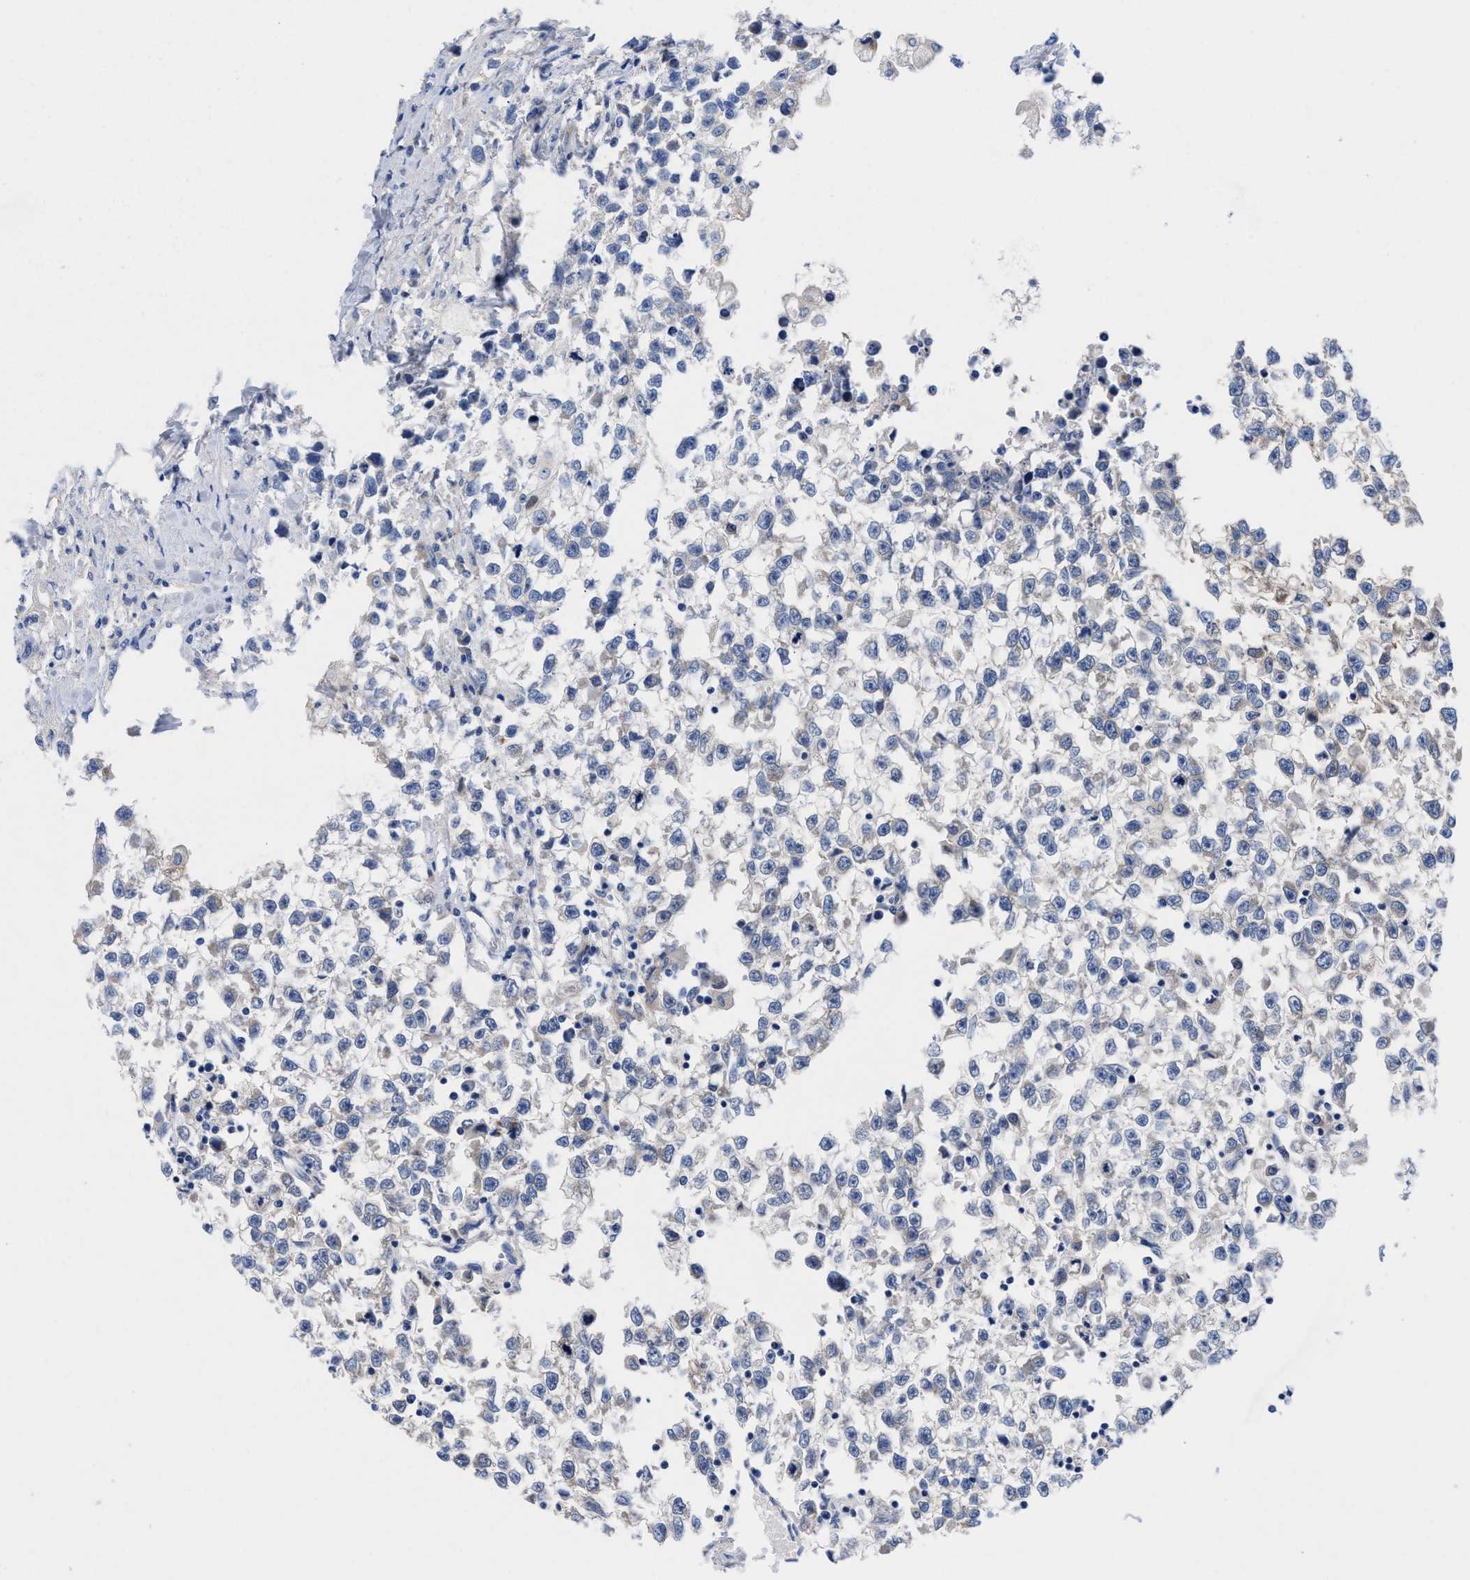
{"staining": {"intensity": "weak", "quantity": "<25%", "location": "cytoplasmic/membranous"}, "tissue": "testis cancer", "cell_type": "Tumor cells", "image_type": "cancer", "snomed": [{"axis": "morphology", "description": "Seminoma, NOS"}, {"axis": "morphology", "description": "Carcinoma, Embryonal, NOS"}, {"axis": "topography", "description": "Testis"}], "caption": "Tumor cells show no significant positivity in testis embryonal carcinoma.", "gene": "DHRS13", "patient": {"sex": "male", "age": 51}}